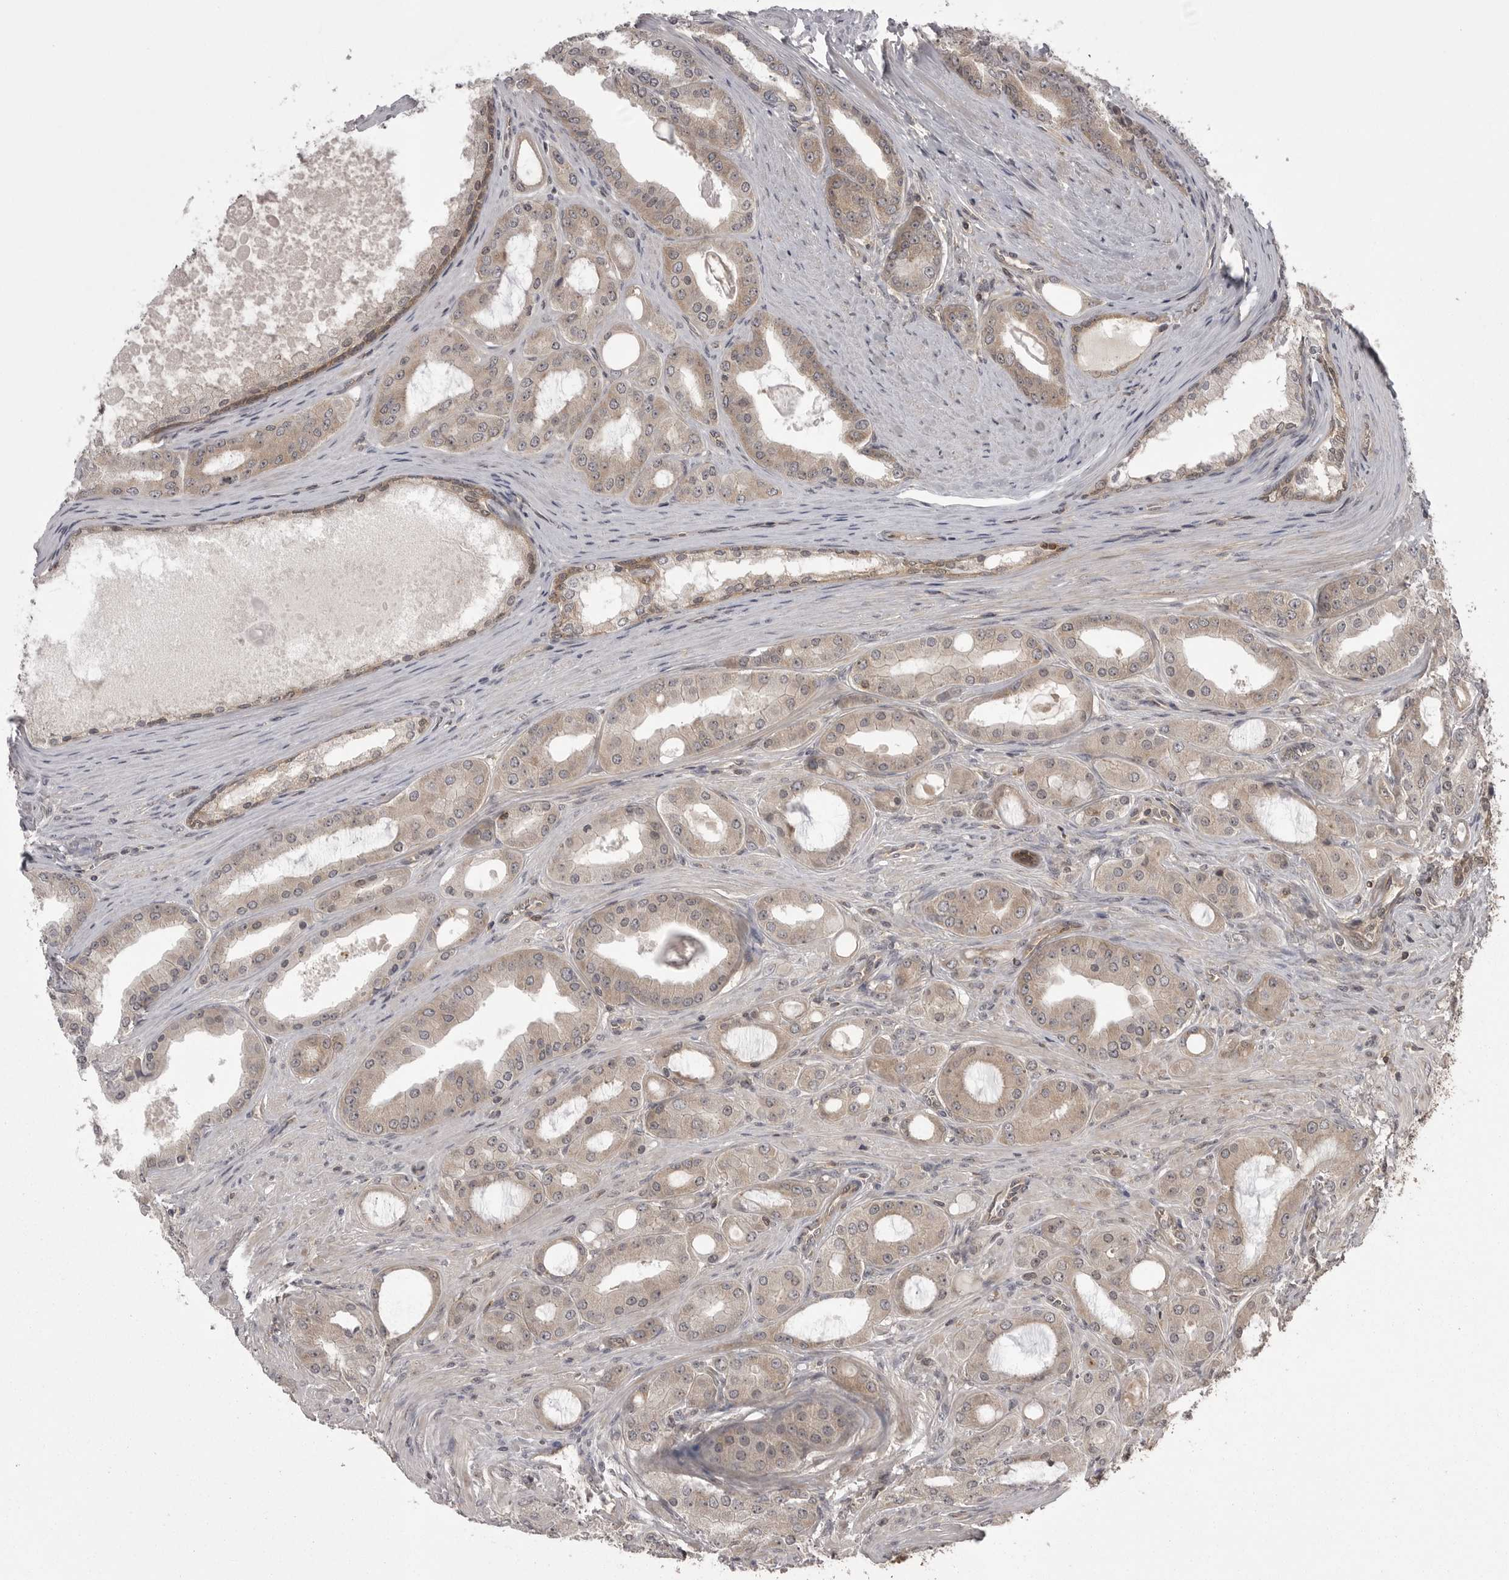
{"staining": {"intensity": "weak", "quantity": ">75%", "location": "cytoplasmic/membranous"}, "tissue": "prostate cancer", "cell_type": "Tumor cells", "image_type": "cancer", "snomed": [{"axis": "morphology", "description": "Adenocarcinoma, High grade"}, {"axis": "topography", "description": "Prostate"}], "caption": "Prostate high-grade adenocarcinoma stained for a protein displays weak cytoplasmic/membranous positivity in tumor cells.", "gene": "STK24", "patient": {"sex": "male", "age": 60}}